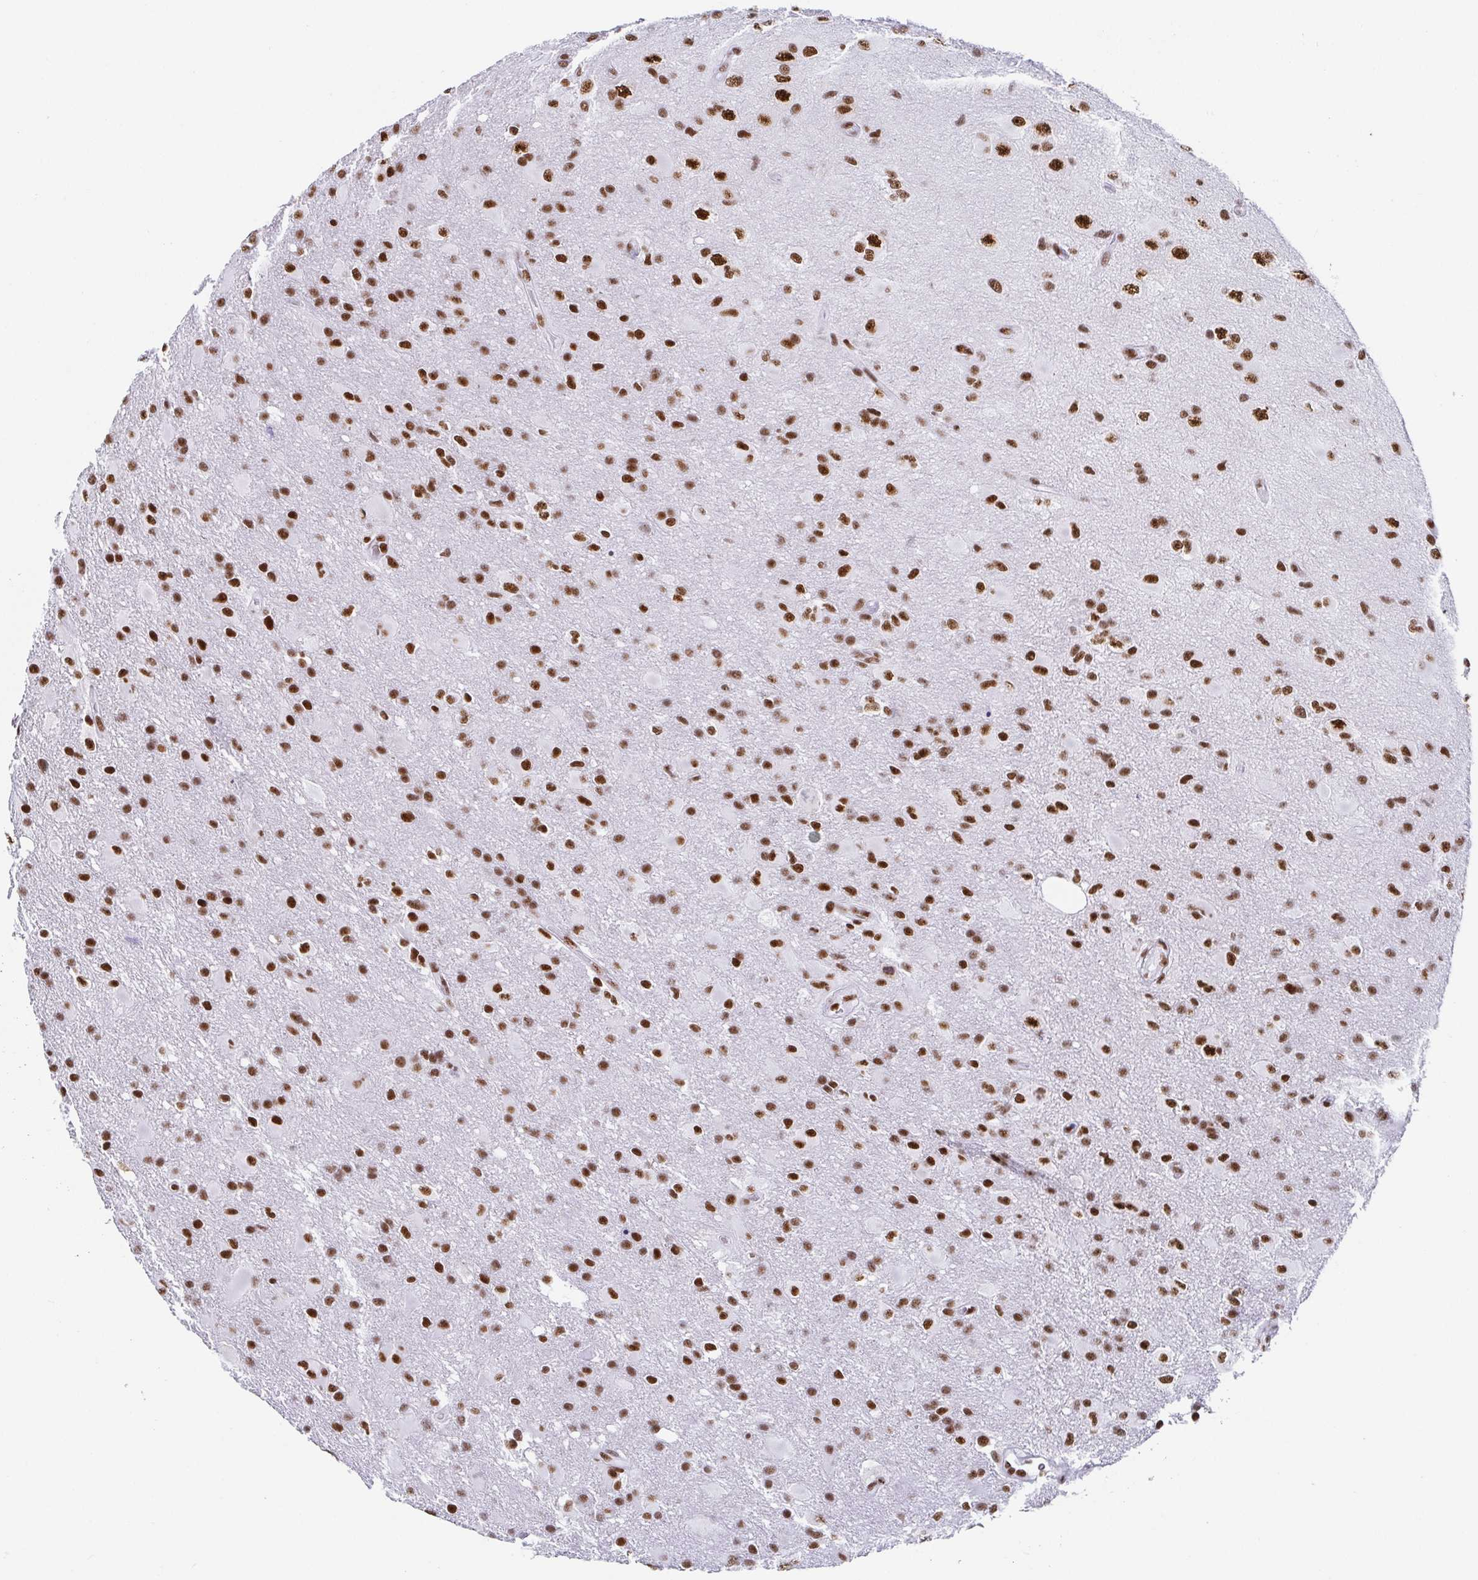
{"staining": {"intensity": "strong", "quantity": ">75%", "location": "nuclear"}, "tissue": "glioma", "cell_type": "Tumor cells", "image_type": "cancer", "snomed": [{"axis": "morphology", "description": "Glioma, malignant, High grade"}, {"axis": "topography", "description": "Brain"}], "caption": "DAB (3,3'-diaminobenzidine) immunohistochemical staining of malignant high-grade glioma reveals strong nuclear protein expression in approximately >75% of tumor cells.", "gene": "EWSR1", "patient": {"sex": "male", "age": 53}}